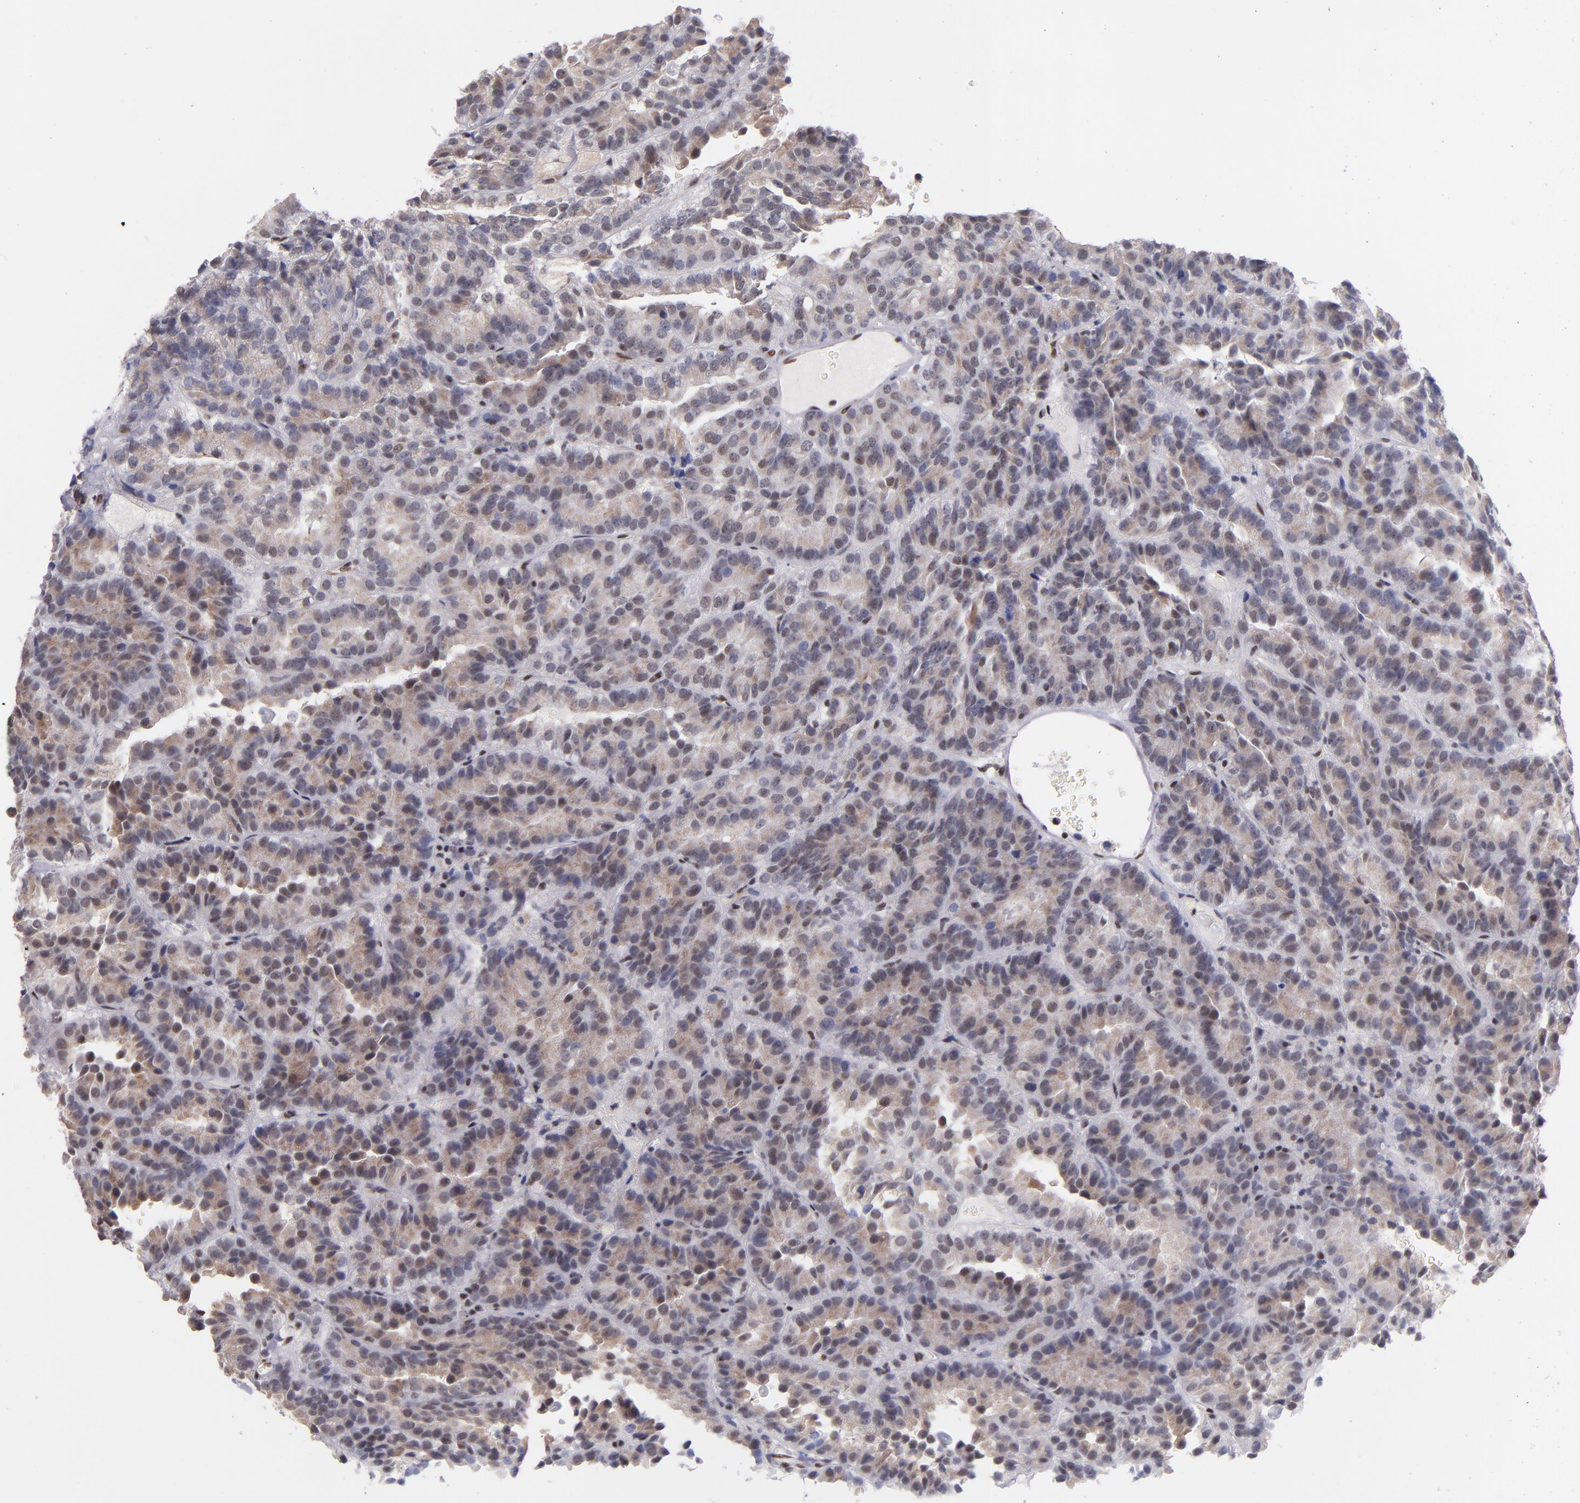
{"staining": {"intensity": "weak", "quantity": "<25%", "location": "nuclear"}, "tissue": "renal cancer", "cell_type": "Tumor cells", "image_type": "cancer", "snomed": [{"axis": "morphology", "description": "Adenocarcinoma, NOS"}, {"axis": "topography", "description": "Kidney"}], "caption": "DAB immunohistochemical staining of renal cancer (adenocarcinoma) shows no significant positivity in tumor cells.", "gene": "SRF", "patient": {"sex": "male", "age": 46}}